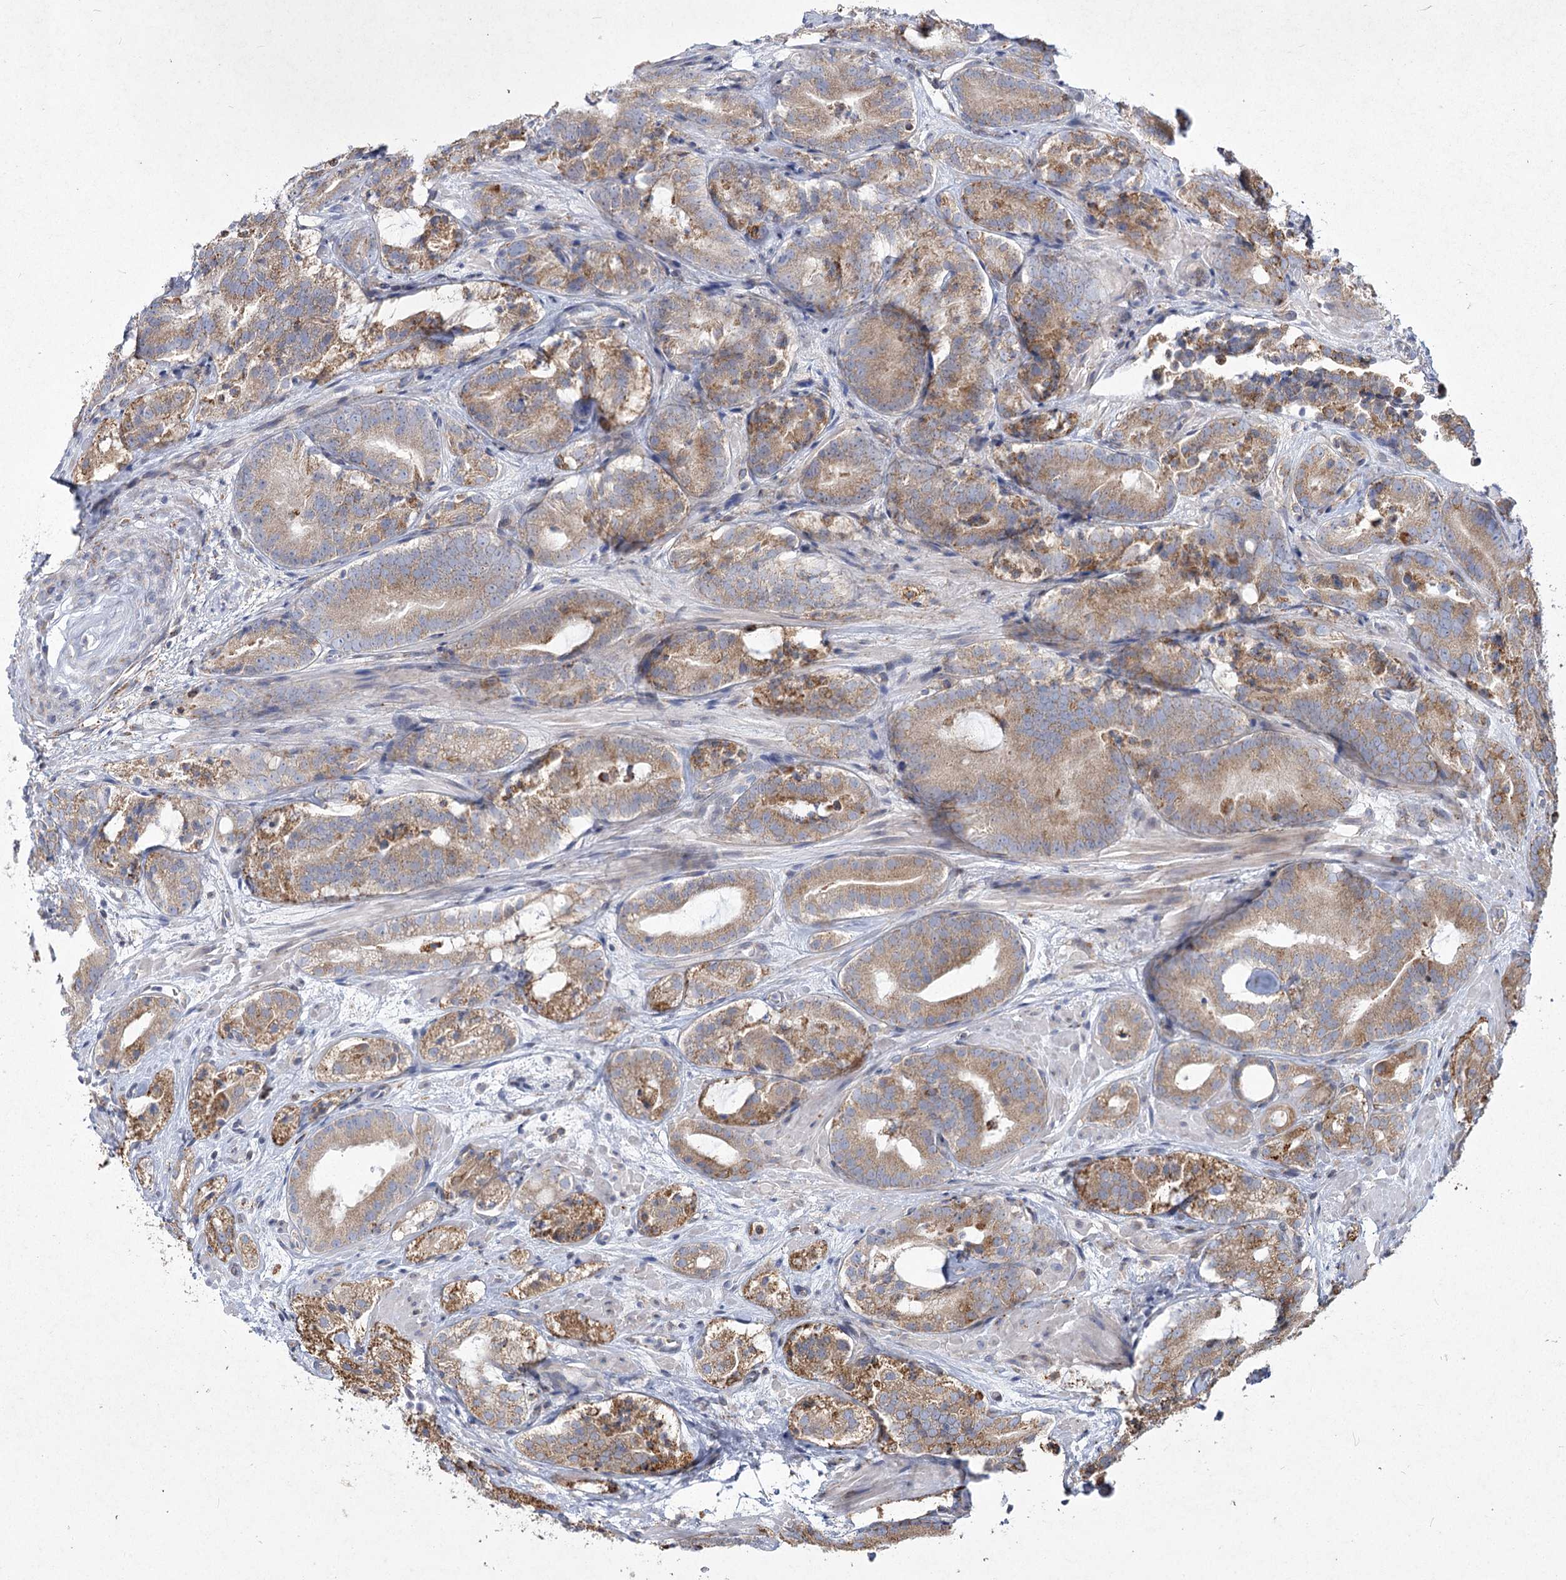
{"staining": {"intensity": "moderate", "quantity": ">75%", "location": "cytoplasmic/membranous"}, "tissue": "prostate cancer", "cell_type": "Tumor cells", "image_type": "cancer", "snomed": [{"axis": "morphology", "description": "Adenocarcinoma, High grade"}, {"axis": "topography", "description": "Prostate"}], "caption": "Moderate cytoplasmic/membranous protein positivity is seen in about >75% of tumor cells in high-grade adenocarcinoma (prostate).", "gene": "NHLRC2", "patient": {"sex": "male", "age": 57}}